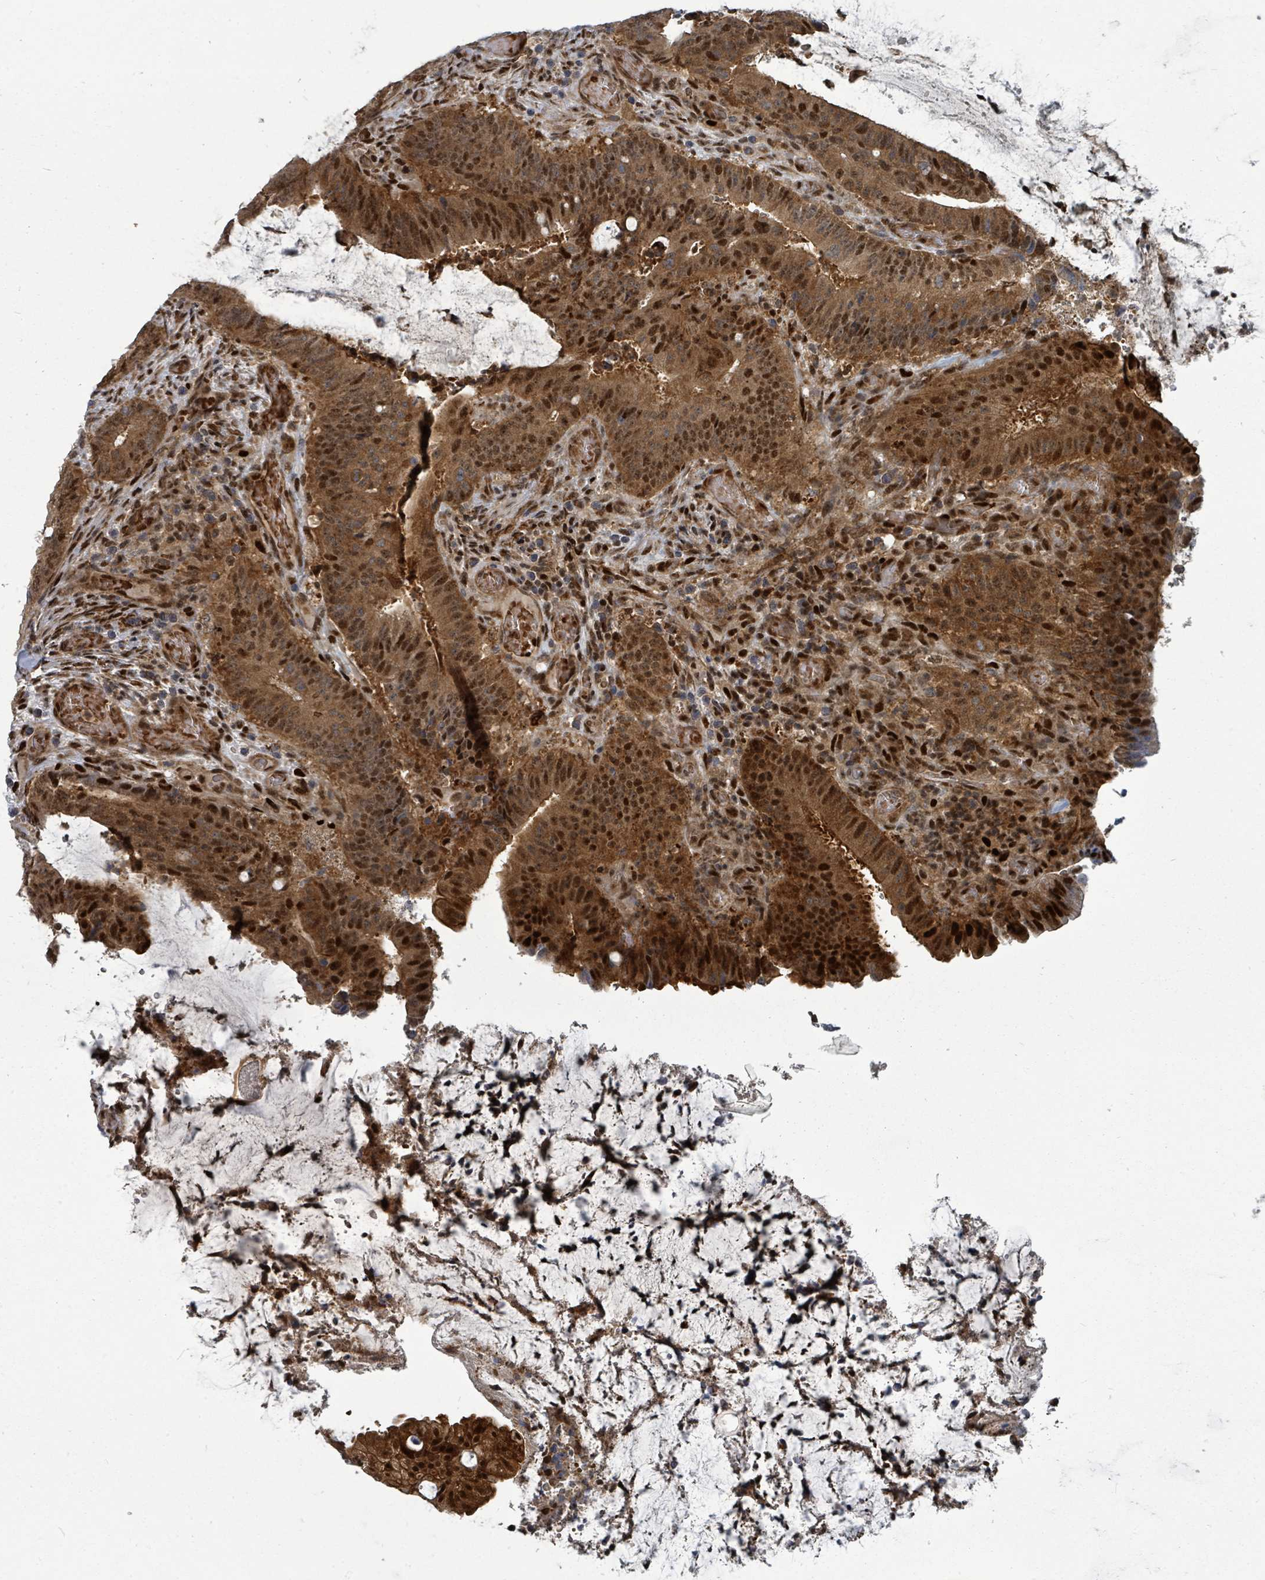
{"staining": {"intensity": "moderate", "quantity": ">75%", "location": "cytoplasmic/membranous,nuclear"}, "tissue": "colorectal cancer", "cell_type": "Tumor cells", "image_type": "cancer", "snomed": [{"axis": "morphology", "description": "Adenocarcinoma, NOS"}, {"axis": "topography", "description": "Colon"}], "caption": "Immunohistochemical staining of colorectal cancer displays medium levels of moderate cytoplasmic/membranous and nuclear protein positivity in approximately >75% of tumor cells.", "gene": "TRDMT1", "patient": {"sex": "female", "age": 43}}